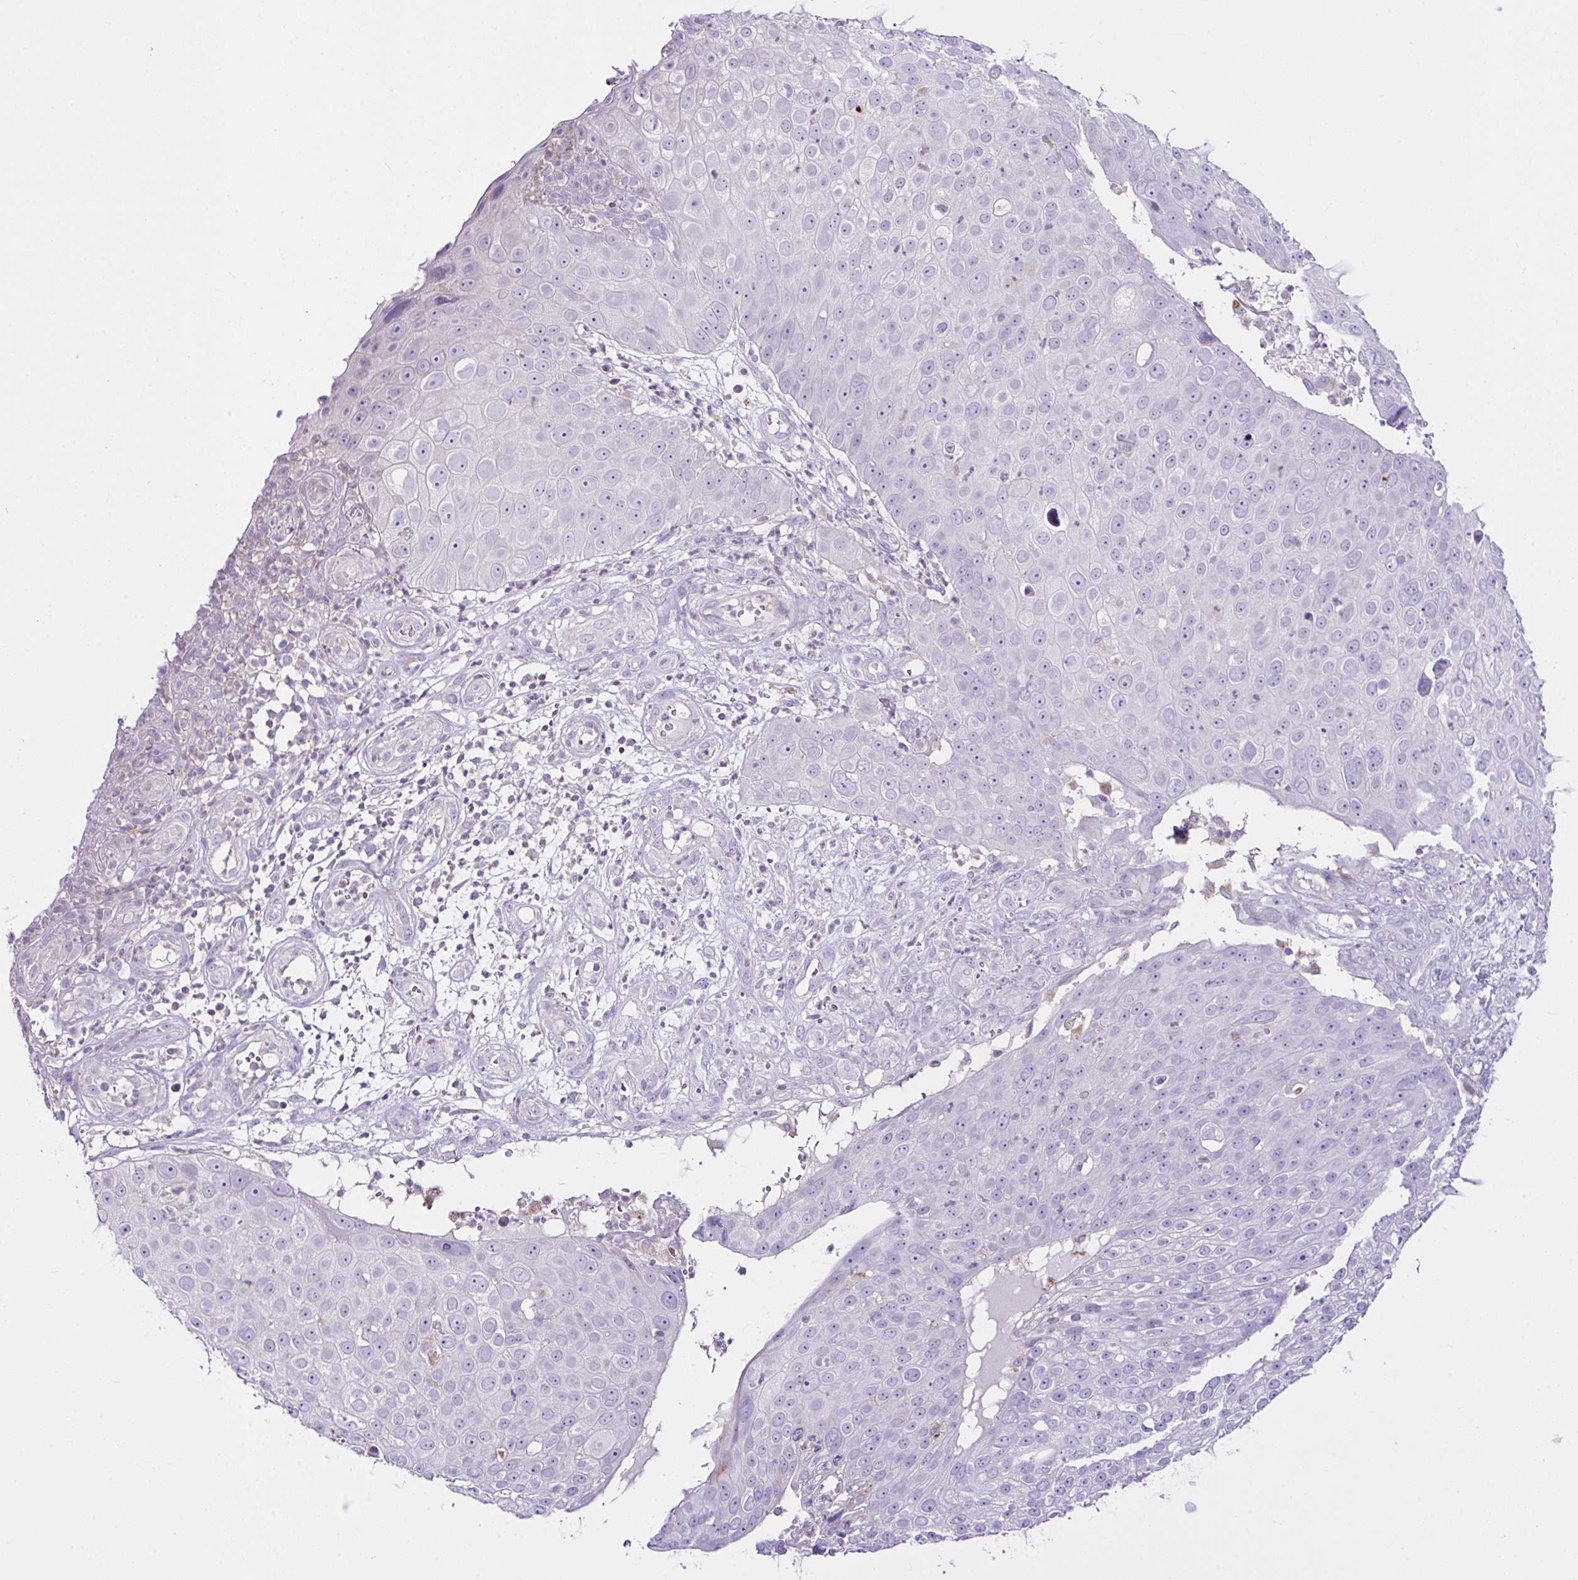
{"staining": {"intensity": "negative", "quantity": "none", "location": "none"}, "tissue": "skin cancer", "cell_type": "Tumor cells", "image_type": "cancer", "snomed": [{"axis": "morphology", "description": "Squamous cell carcinoma, NOS"}, {"axis": "topography", "description": "Skin"}], "caption": "IHC of human skin cancer (squamous cell carcinoma) exhibits no positivity in tumor cells.", "gene": "D2HGDH", "patient": {"sex": "male", "age": 71}}